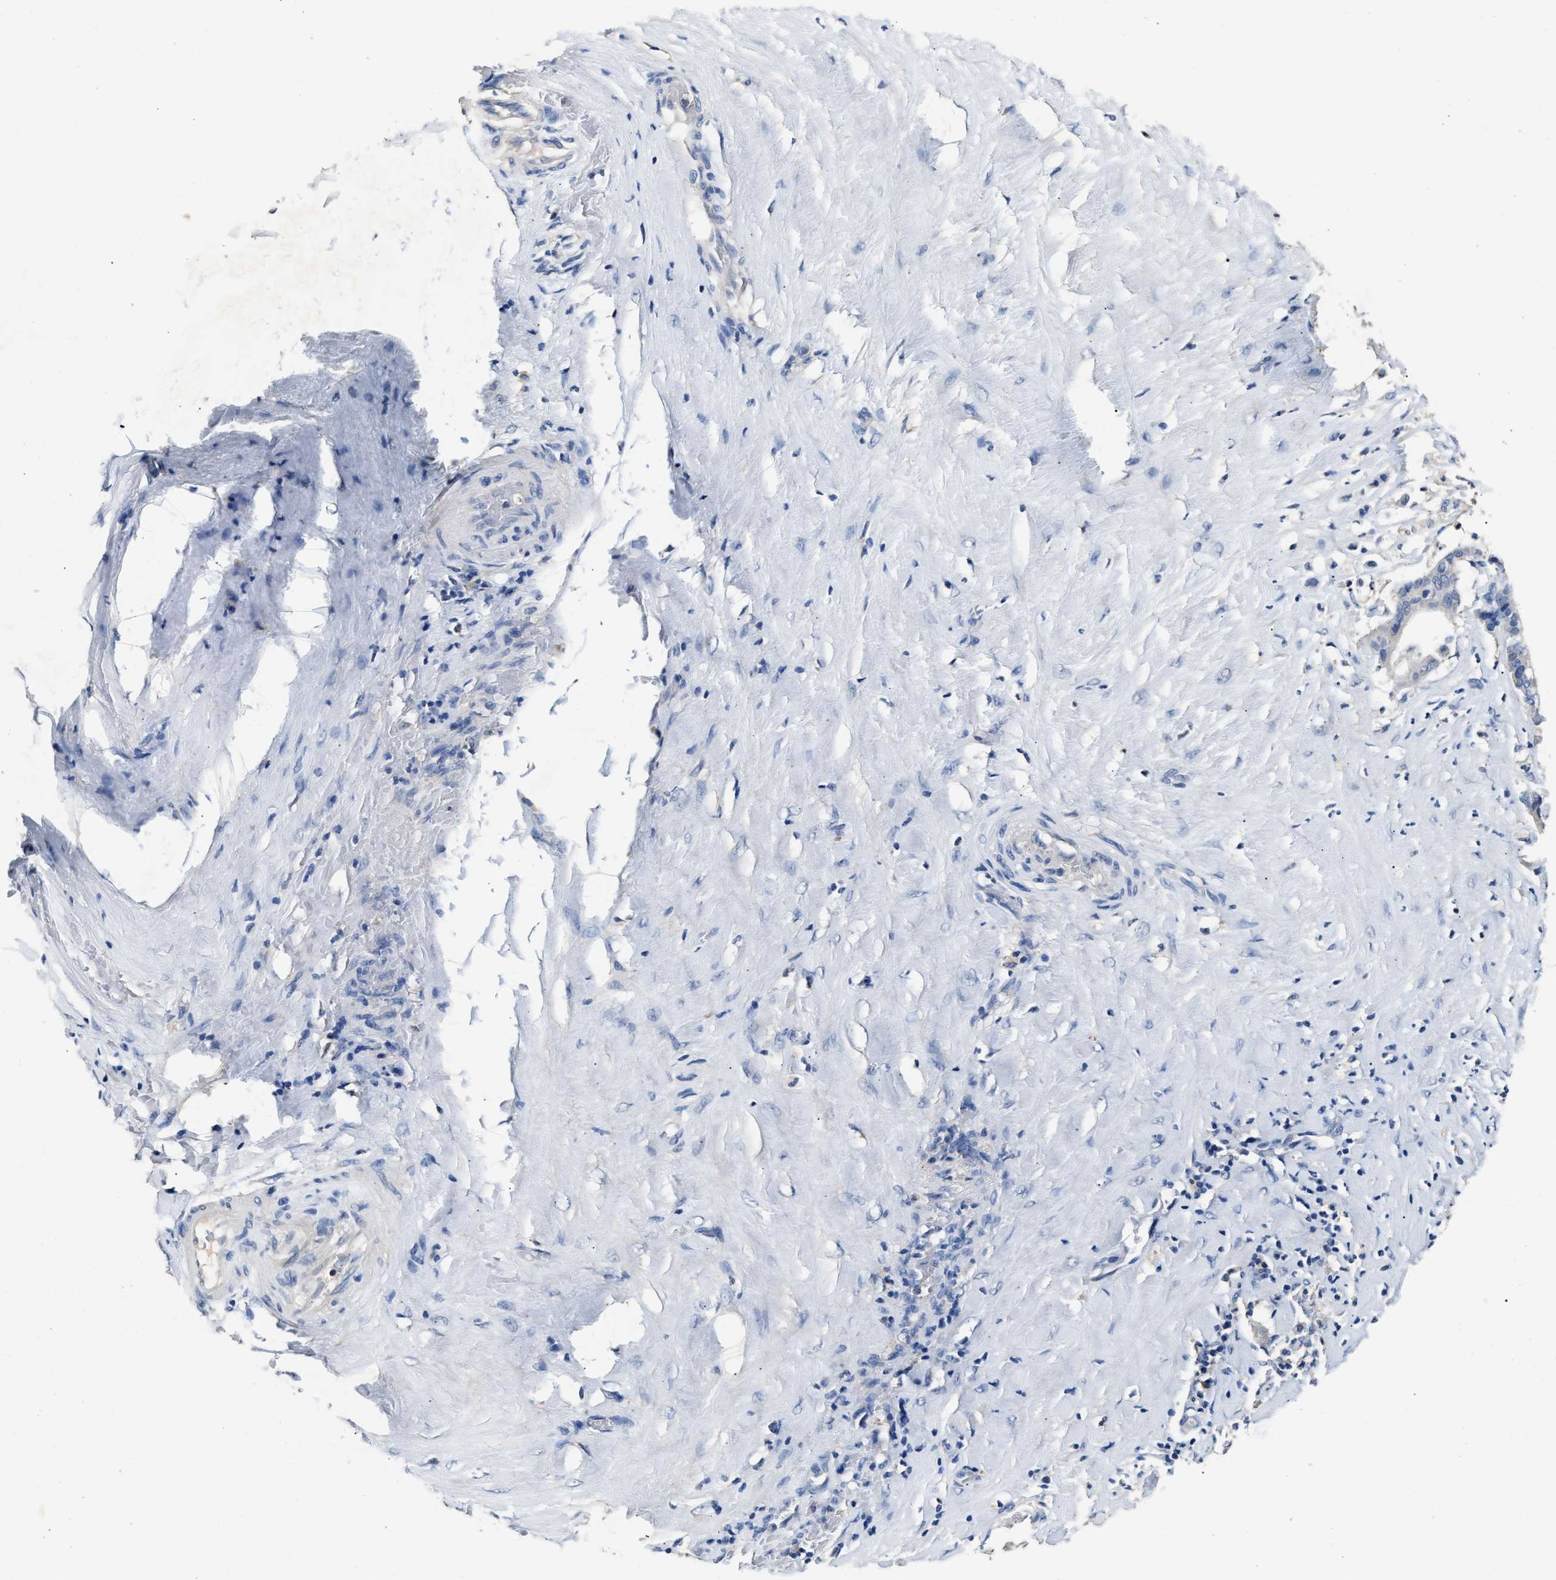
{"staining": {"intensity": "negative", "quantity": "none", "location": "none"}, "tissue": "pancreatic cancer", "cell_type": "Tumor cells", "image_type": "cancer", "snomed": [{"axis": "morphology", "description": "Adenocarcinoma, NOS"}, {"axis": "topography", "description": "Pancreas"}], "caption": "An immunohistochemistry (IHC) image of adenocarcinoma (pancreatic) is shown. There is no staining in tumor cells of adenocarcinoma (pancreatic).", "gene": "SLCO2B1", "patient": {"sex": "male", "age": 41}}